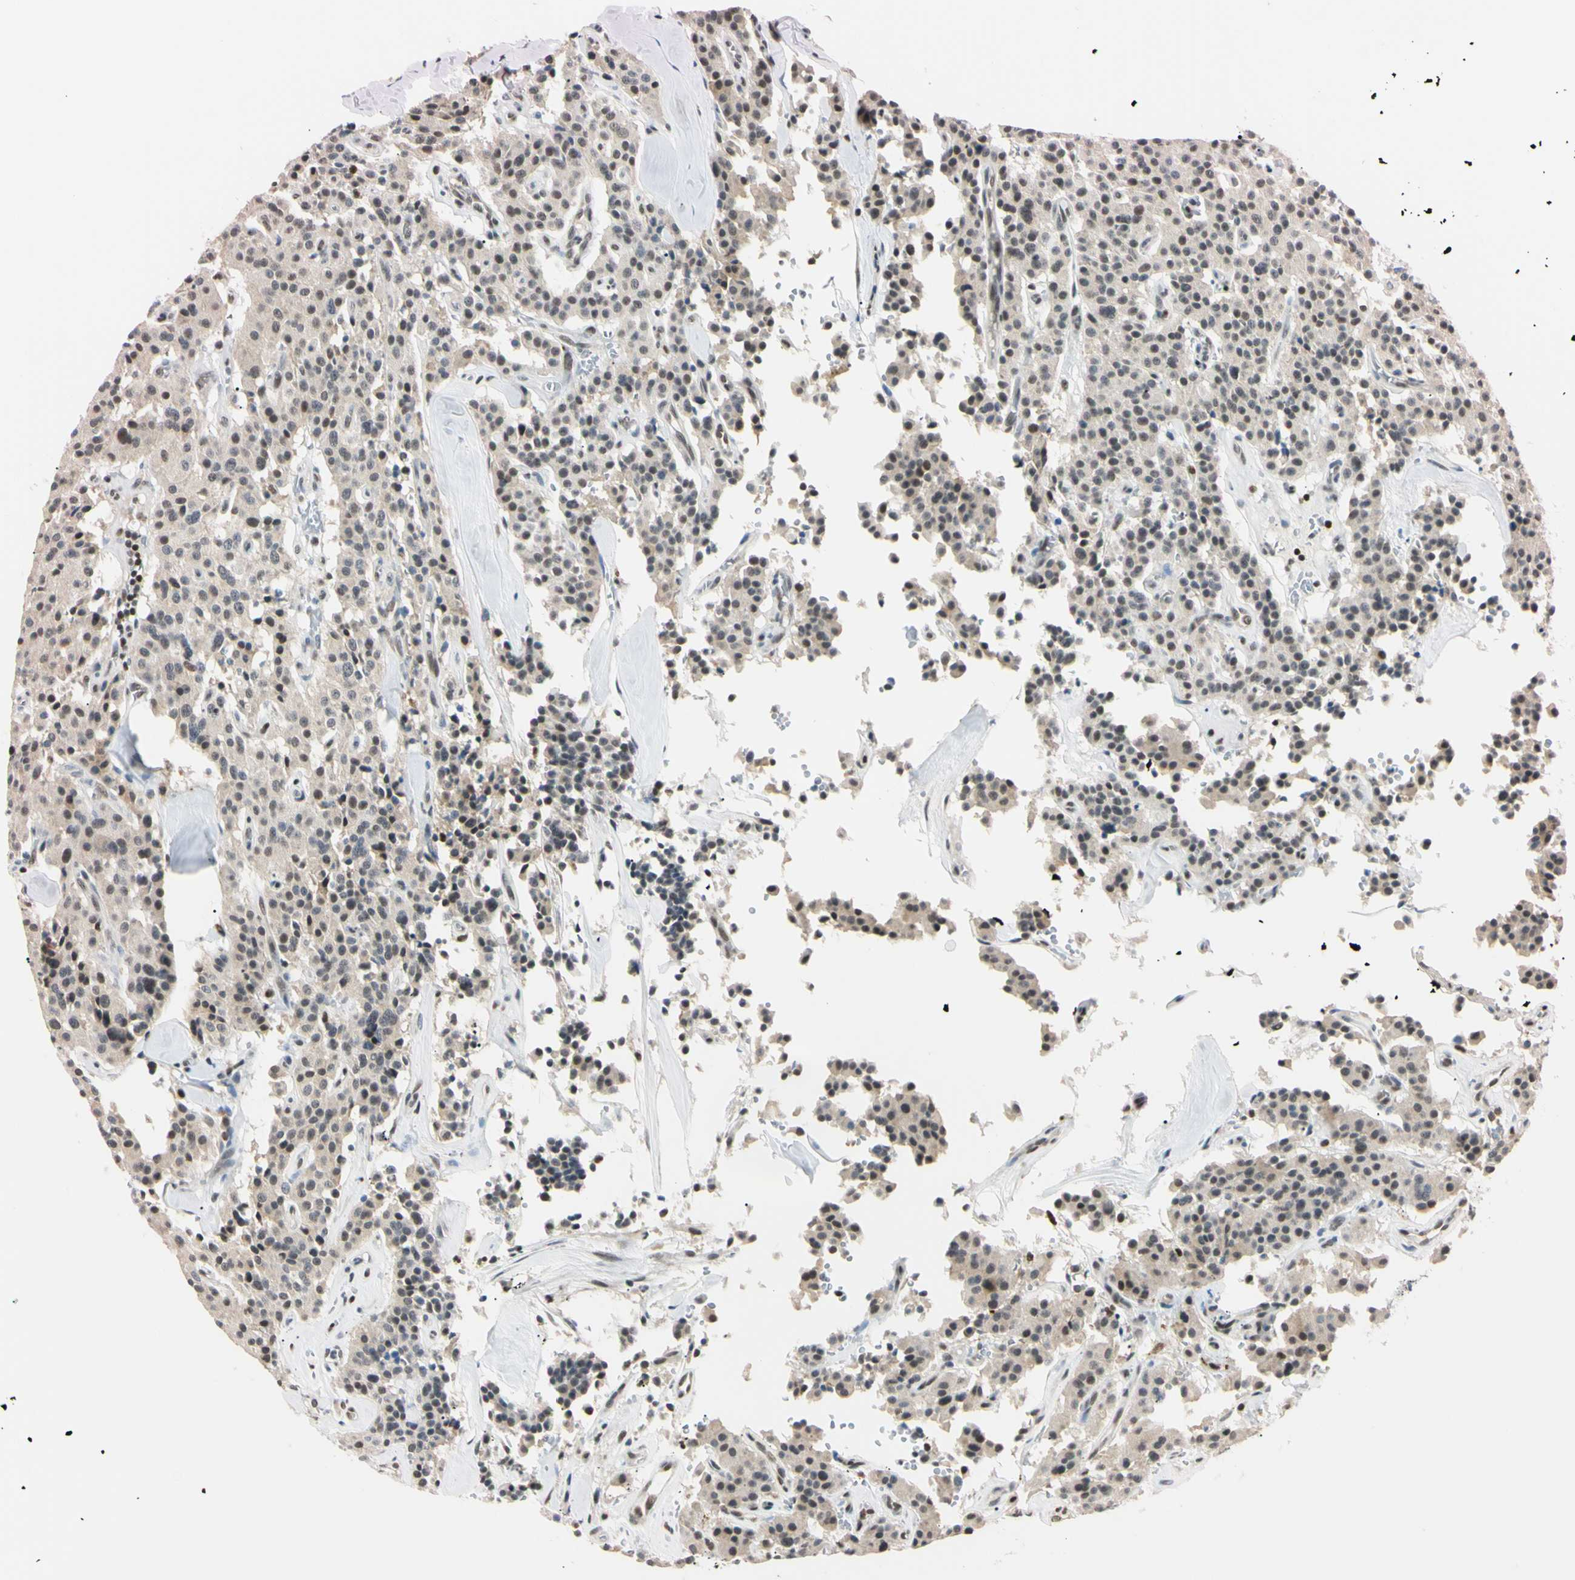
{"staining": {"intensity": "weak", "quantity": "25%-75%", "location": "cytoplasmic/membranous"}, "tissue": "carcinoid", "cell_type": "Tumor cells", "image_type": "cancer", "snomed": [{"axis": "morphology", "description": "Carcinoid, malignant, NOS"}, {"axis": "topography", "description": "Lung"}], "caption": "Immunohistochemical staining of human malignant carcinoid exhibits low levels of weak cytoplasmic/membranous positivity in about 25%-75% of tumor cells. The protein is stained brown, and the nuclei are stained in blue (DAB IHC with brightfield microscopy, high magnification).", "gene": "C1orf174", "patient": {"sex": "male", "age": 30}}